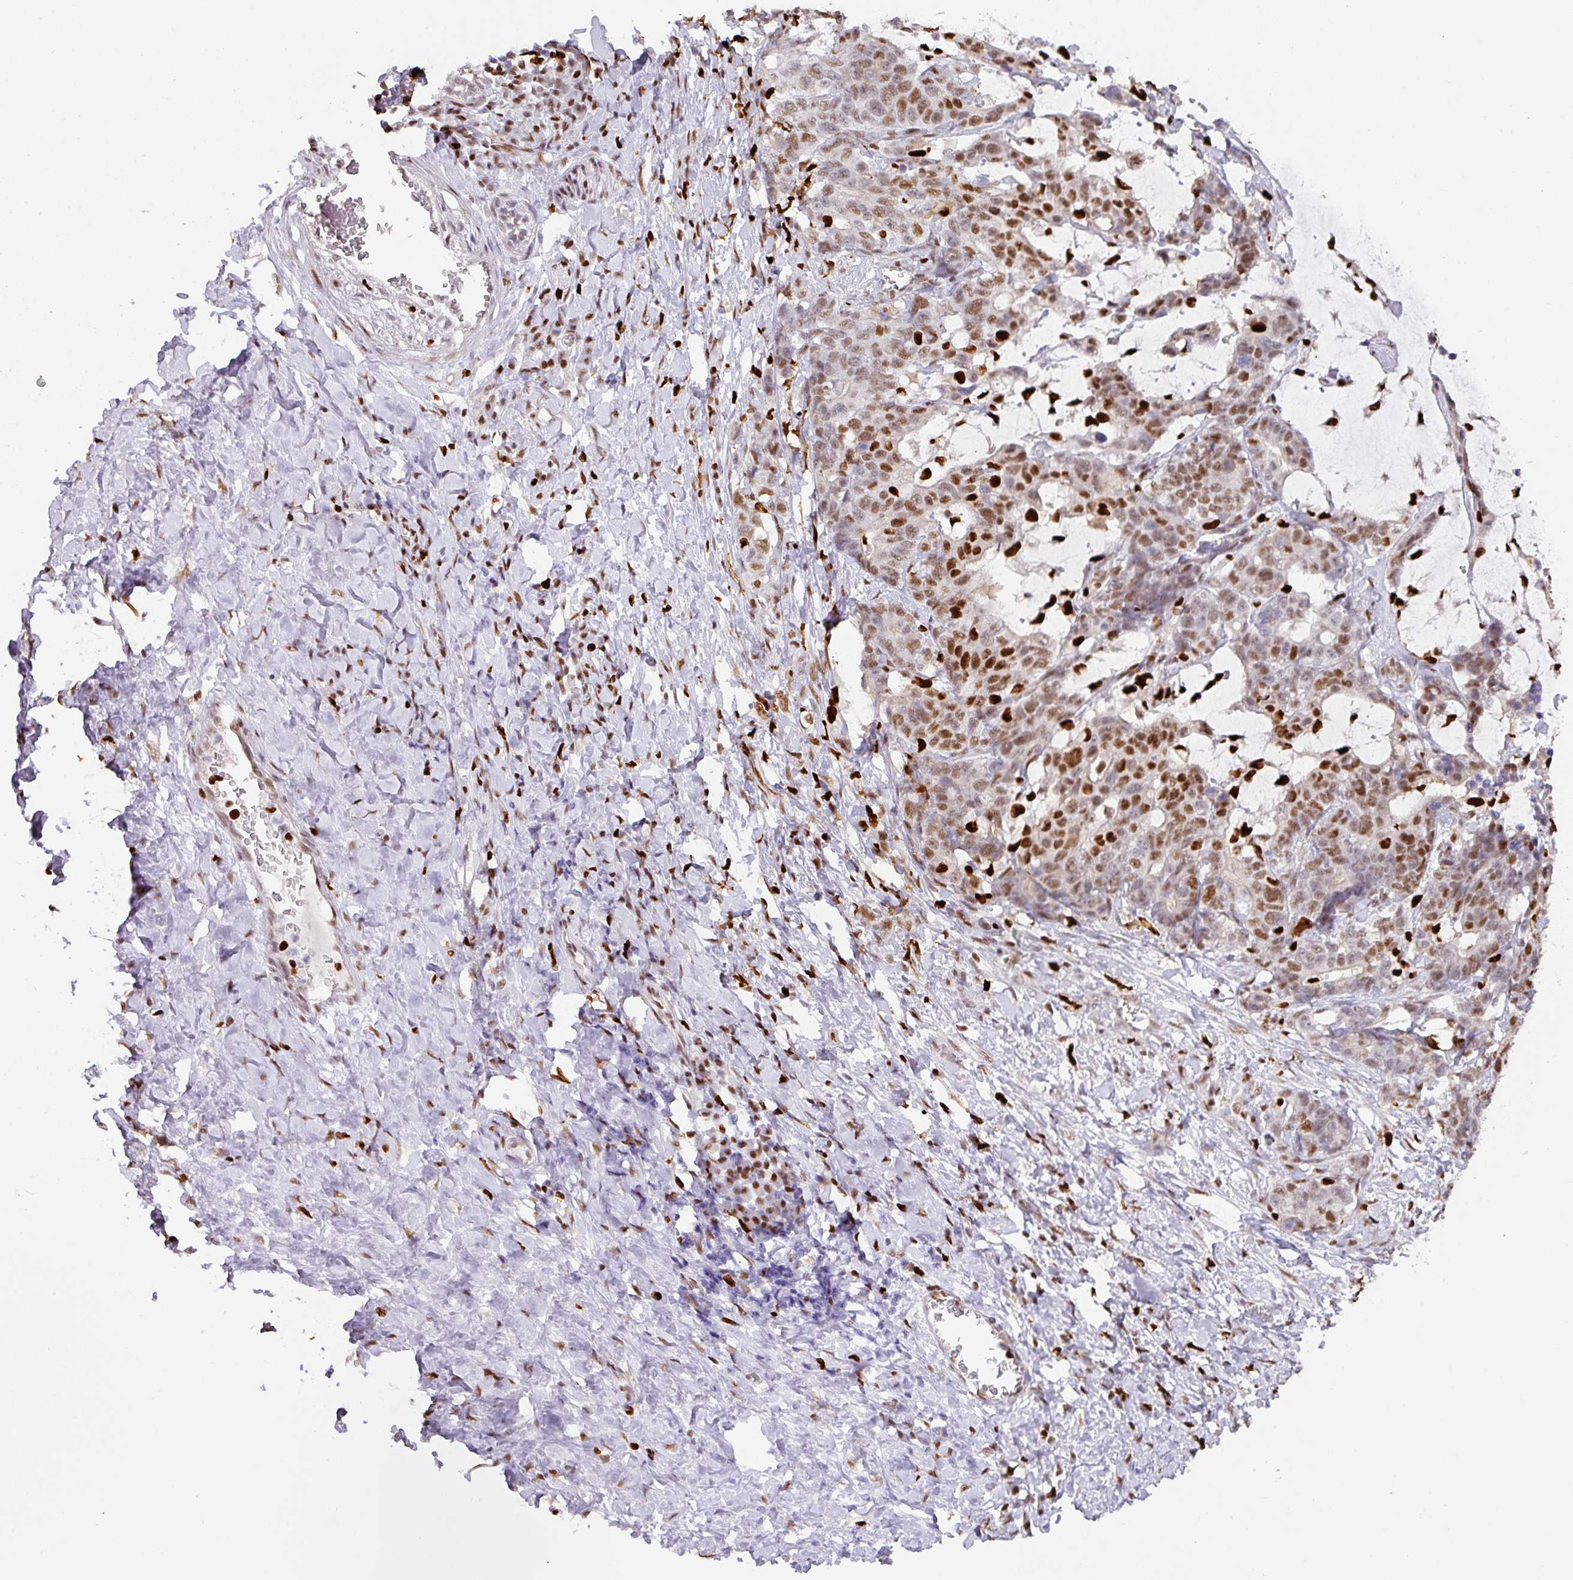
{"staining": {"intensity": "moderate", "quantity": ">75%", "location": "nuclear"}, "tissue": "stomach cancer", "cell_type": "Tumor cells", "image_type": "cancer", "snomed": [{"axis": "morphology", "description": "Normal tissue, NOS"}, {"axis": "morphology", "description": "Adenocarcinoma, NOS"}, {"axis": "topography", "description": "Stomach"}], "caption": "The micrograph exhibits a brown stain indicating the presence of a protein in the nuclear of tumor cells in stomach cancer (adenocarcinoma).", "gene": "SAMHD1", "patient": {"sex": "female", "age": 64}}